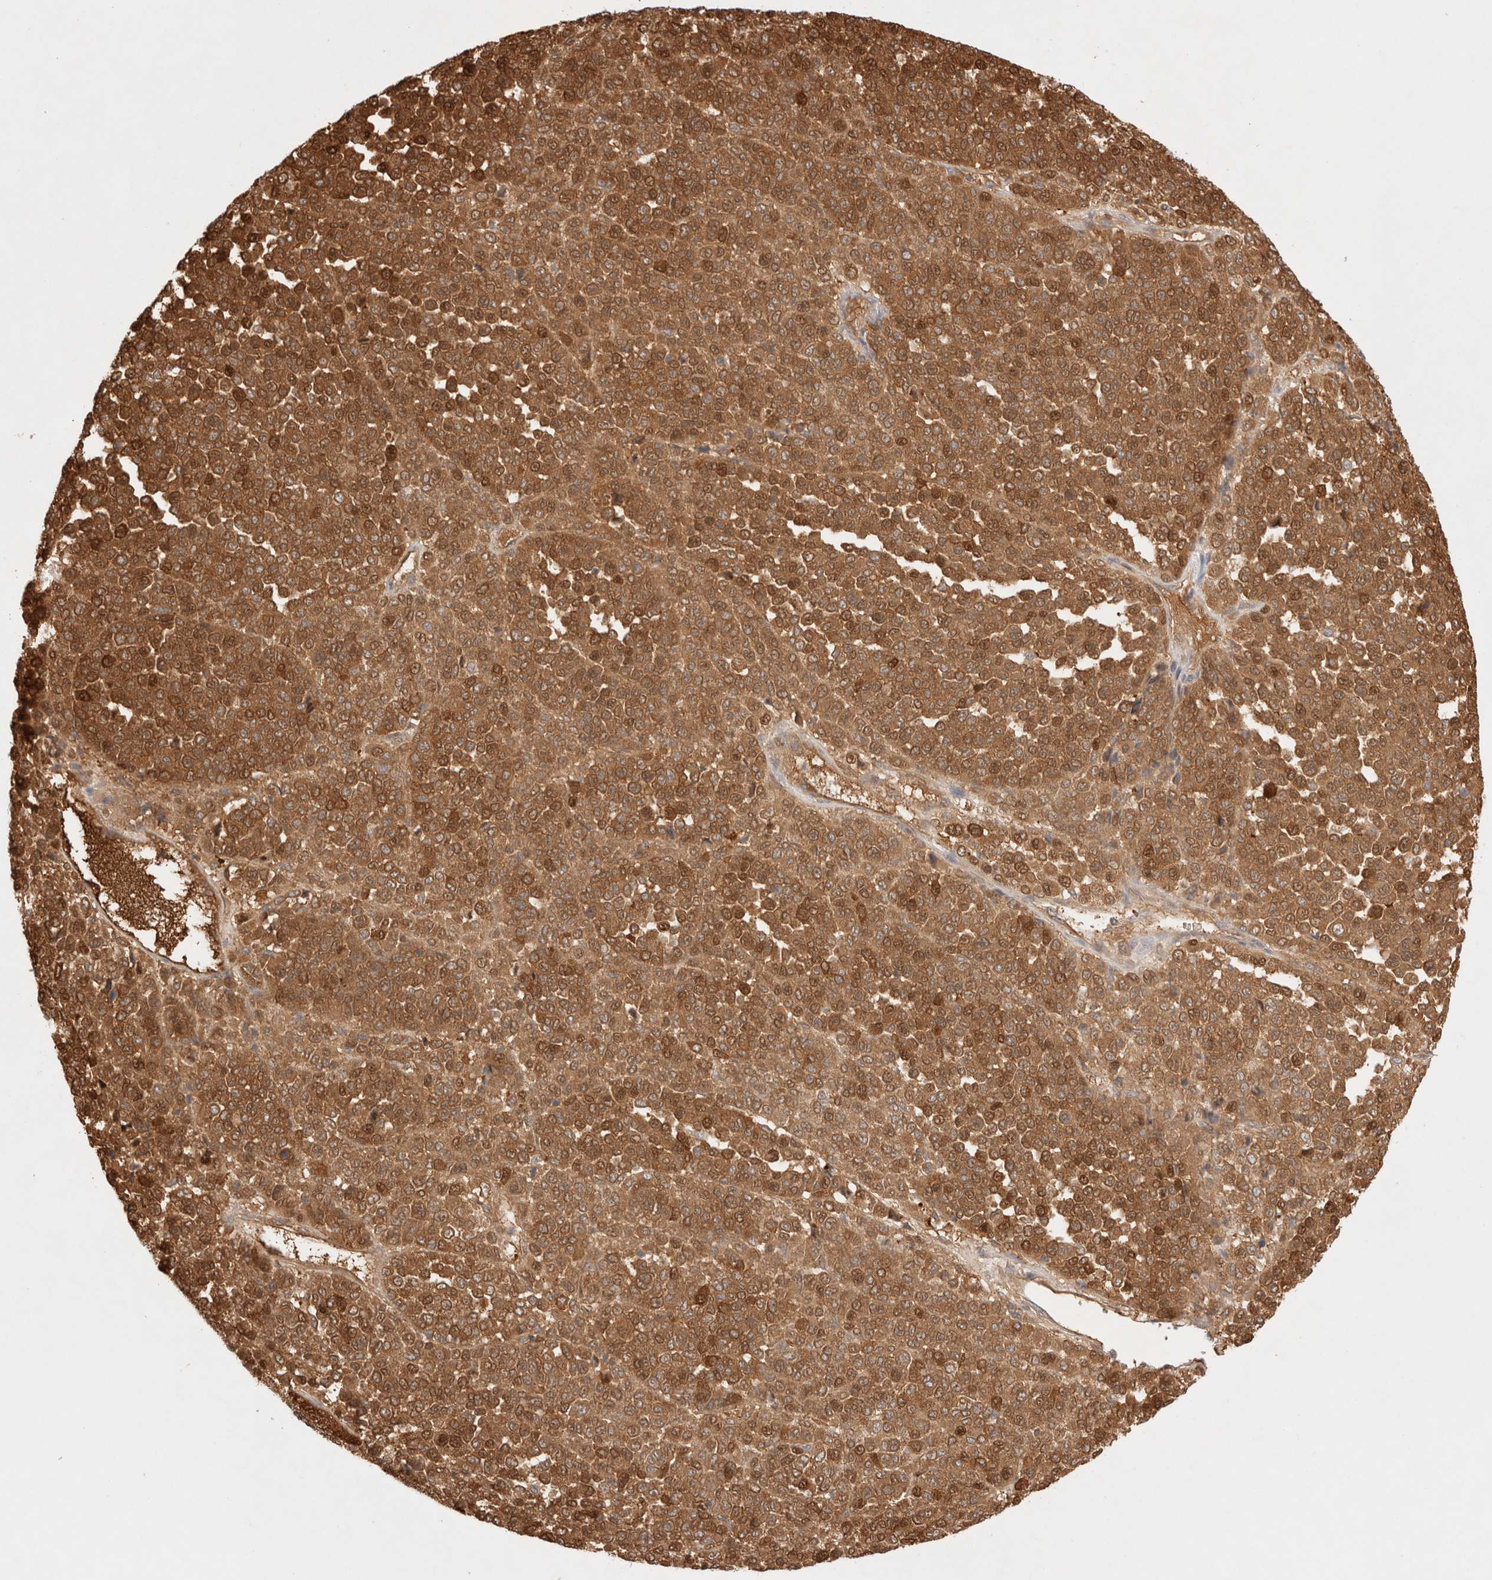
{"staining": {"intensity": "moderate", "quantity": ">75%", "location": "cytoplasmic/membranous,nuclear"}, "tissue": "melanoma", "cell_type": "Tumor cells", "image_type": "cancer", "snomed": [{"axis": "morphology", "description": "Malignant melanoma, Metastatic site"}, {"axis": "topography", "description": "Pancreas"}], "caption": "Protein analysis of malignant melanoma (metastatic site) tissue demonstrates moderate cytoplasmic/membranous and nuclear expression in about >75% of tumor cells. (IHC, brightfield microscopy, high magnification).", "gene": "STARD10", "patient": {"sex": "female", "age": 30}}